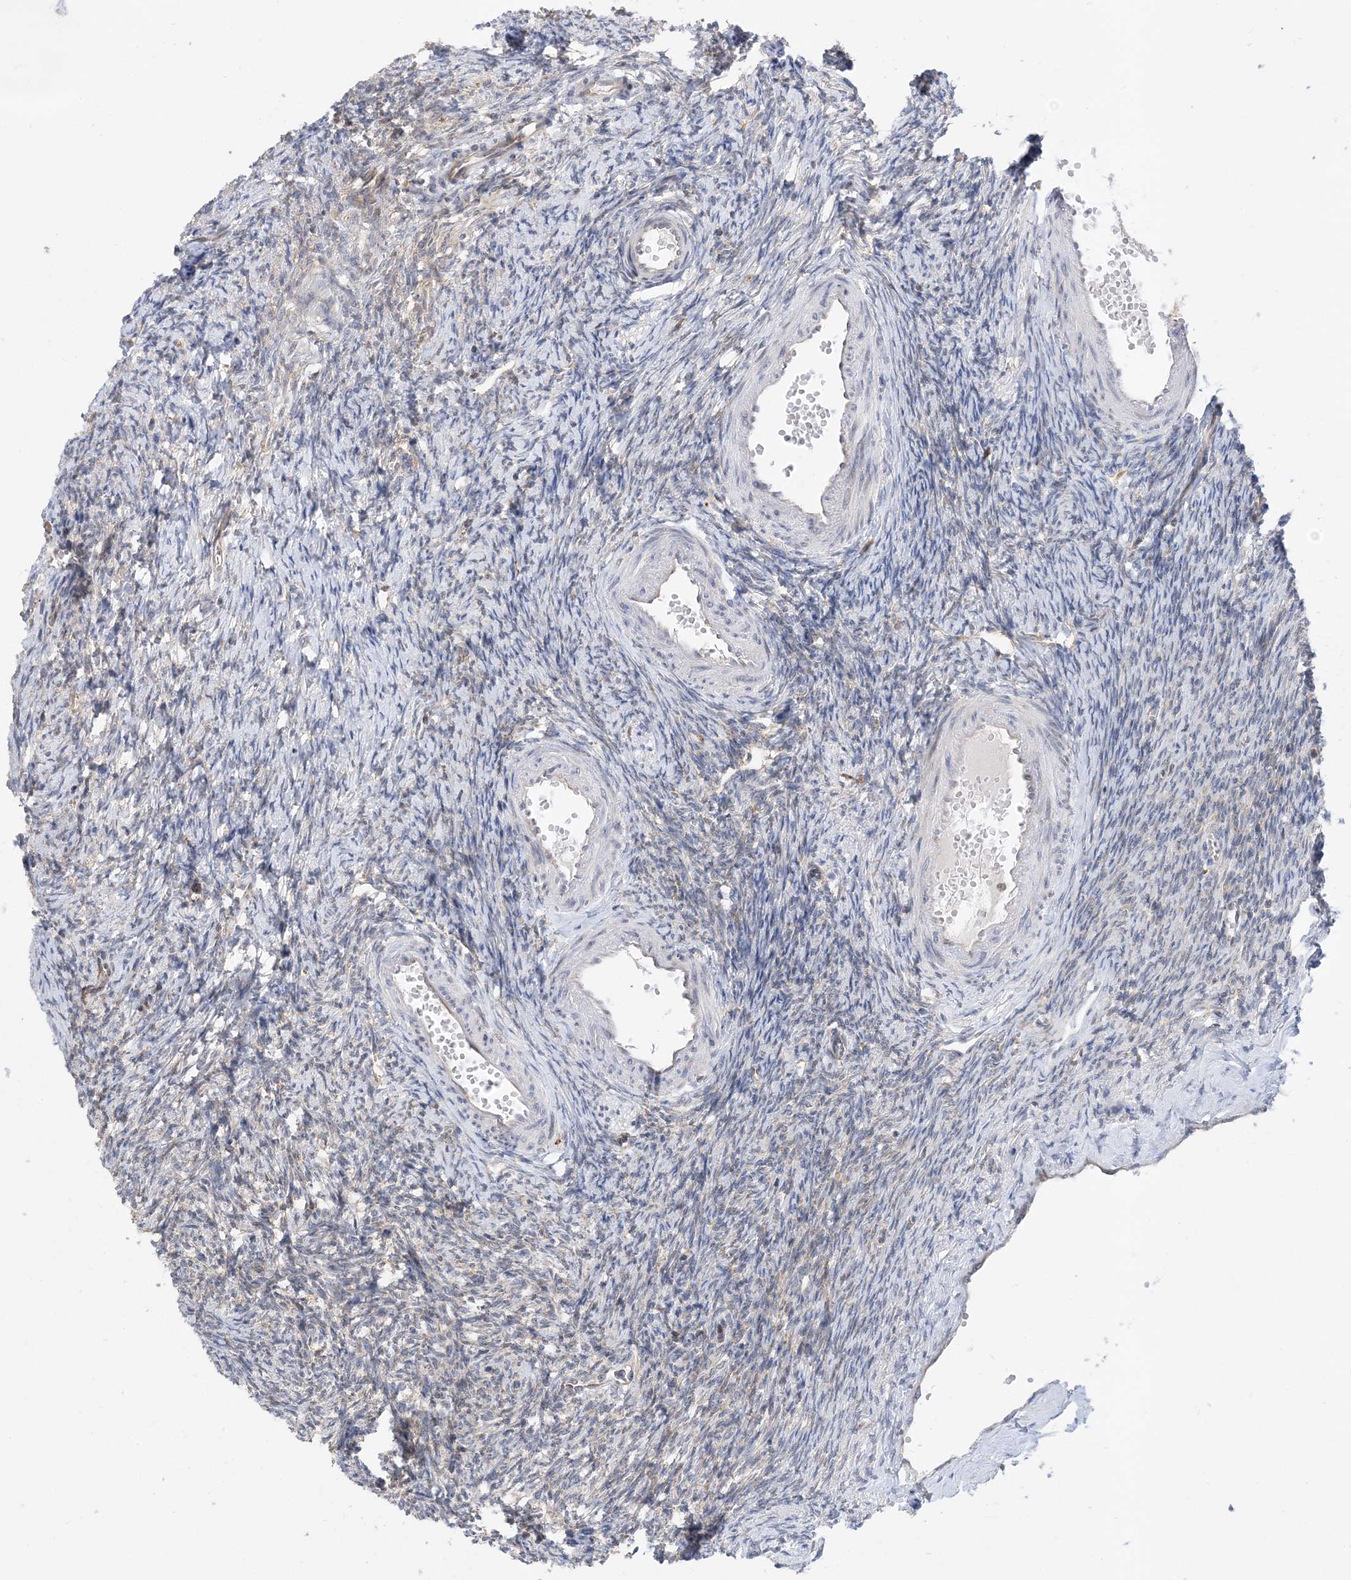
{"staining": {"intensity": "negative", "quantity": "none", "location": "none"}, "tissue": "ovary", "cell_type": "Ovarian stroma cells", "image_type": "normal", "snomed": [{"axis": "morphology", "description": "Normal tissue, NOS"}, {"axis": "morphology", "description": "Cyst, NOS"}, {"axis": "topography", "description": "Ovary"}], "caption": "The immunohistochemistry (IHC) histopathology image has no significant positivity in ovarian stroma cells of ovary.", "gene": "LARP4B", "patient": {"sex": "female", "age": 33}}